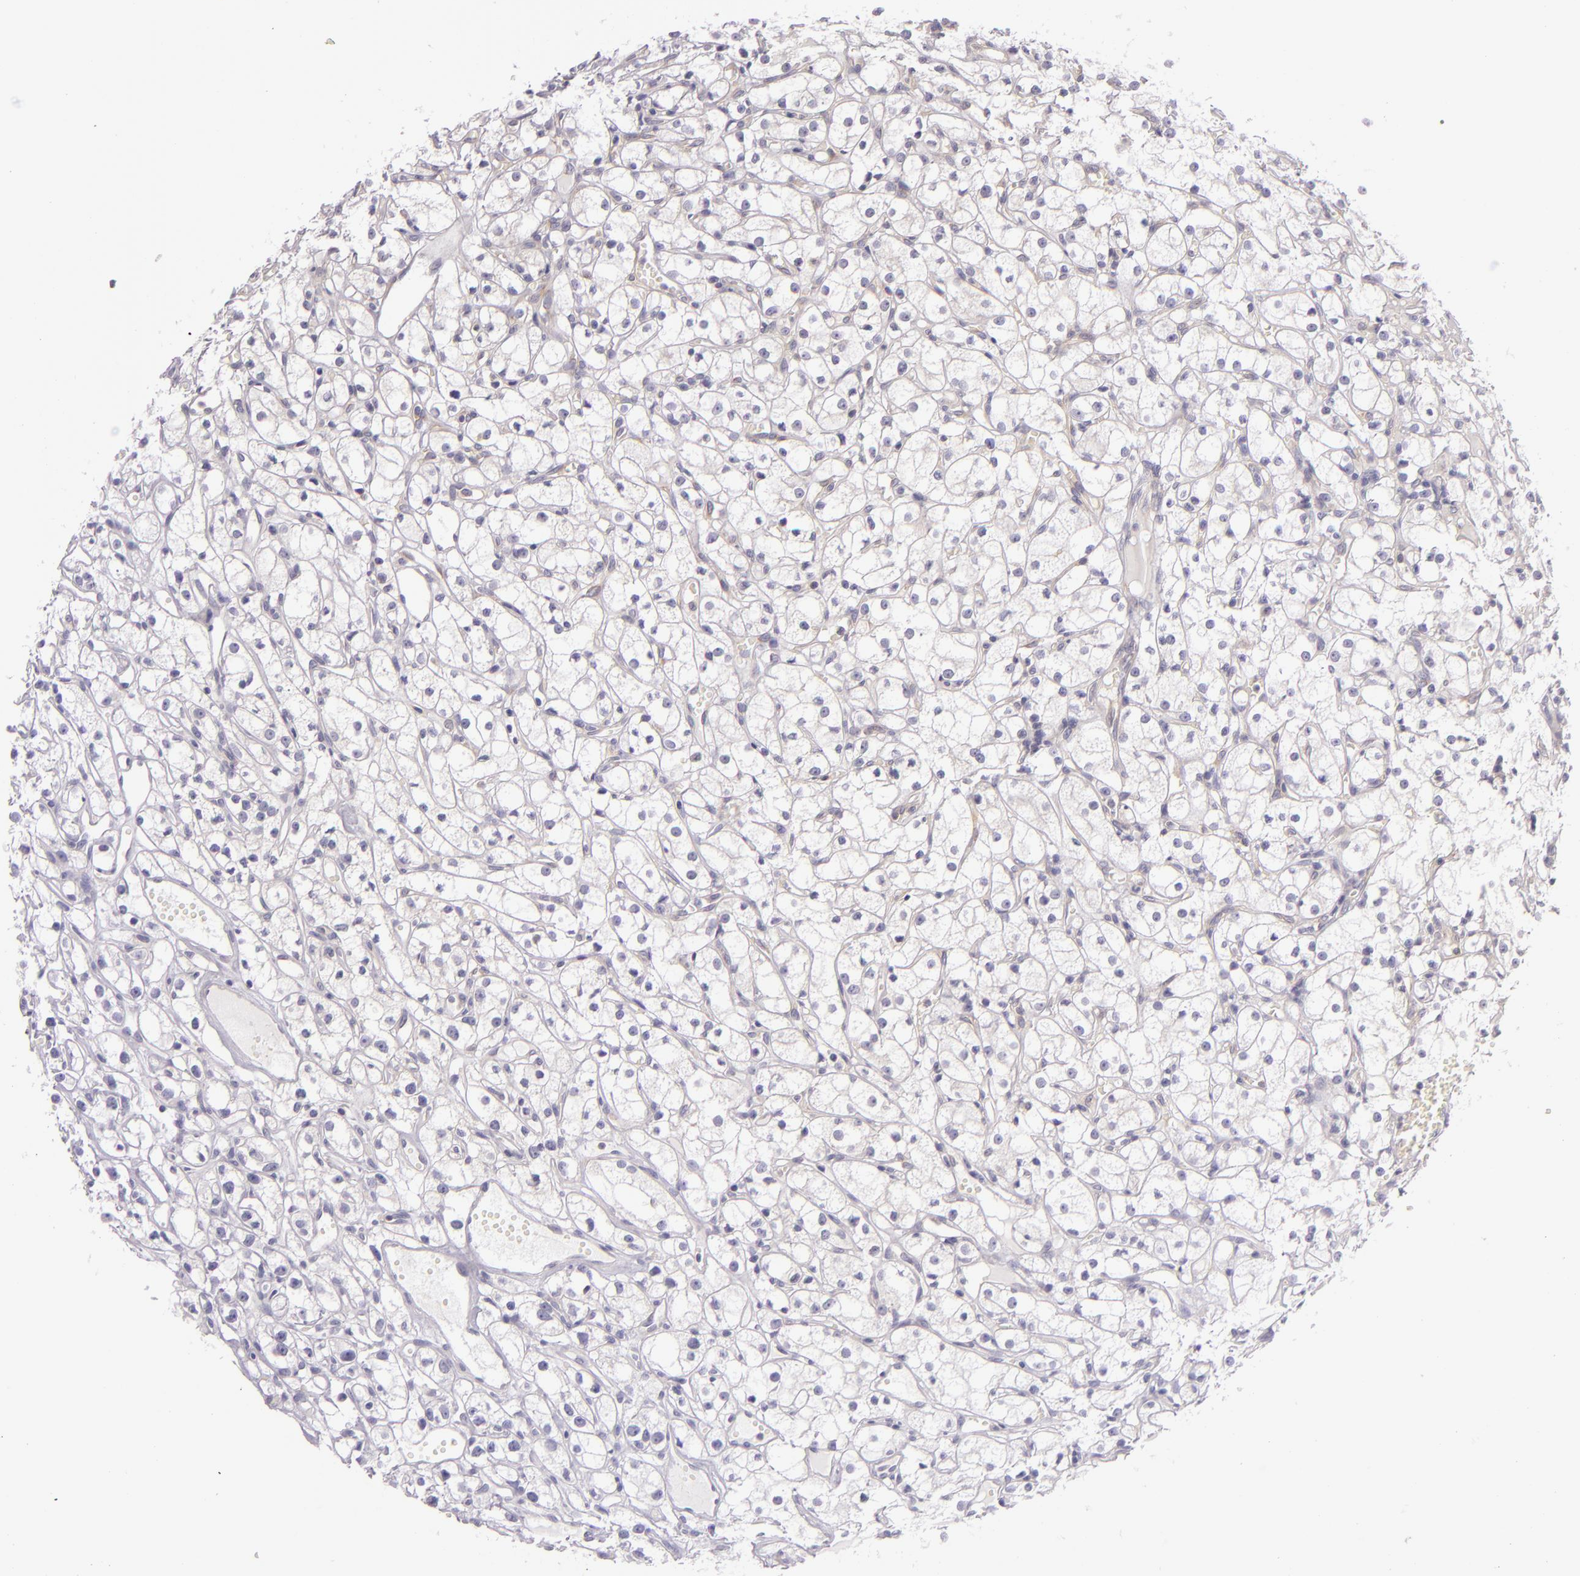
{"staining": {"intensity": "negative", "quantity": "none", "location": "none"}, "tissue": "renal cancer", "cell_type": "Tumor cells", "image_type": "cancer", "snomed": [{"axis": "morphology", "description": "Adenocarcinoma, NOS"}, {"axis": "topography", "description": "Kidney"}], "caption": "The immunohistochemistry image has no significant expression in tumor cells of adenocarcinoma (renal) tissue.", "gene": "UPF3B", "patient": {"sex": "male", "age": 61}}